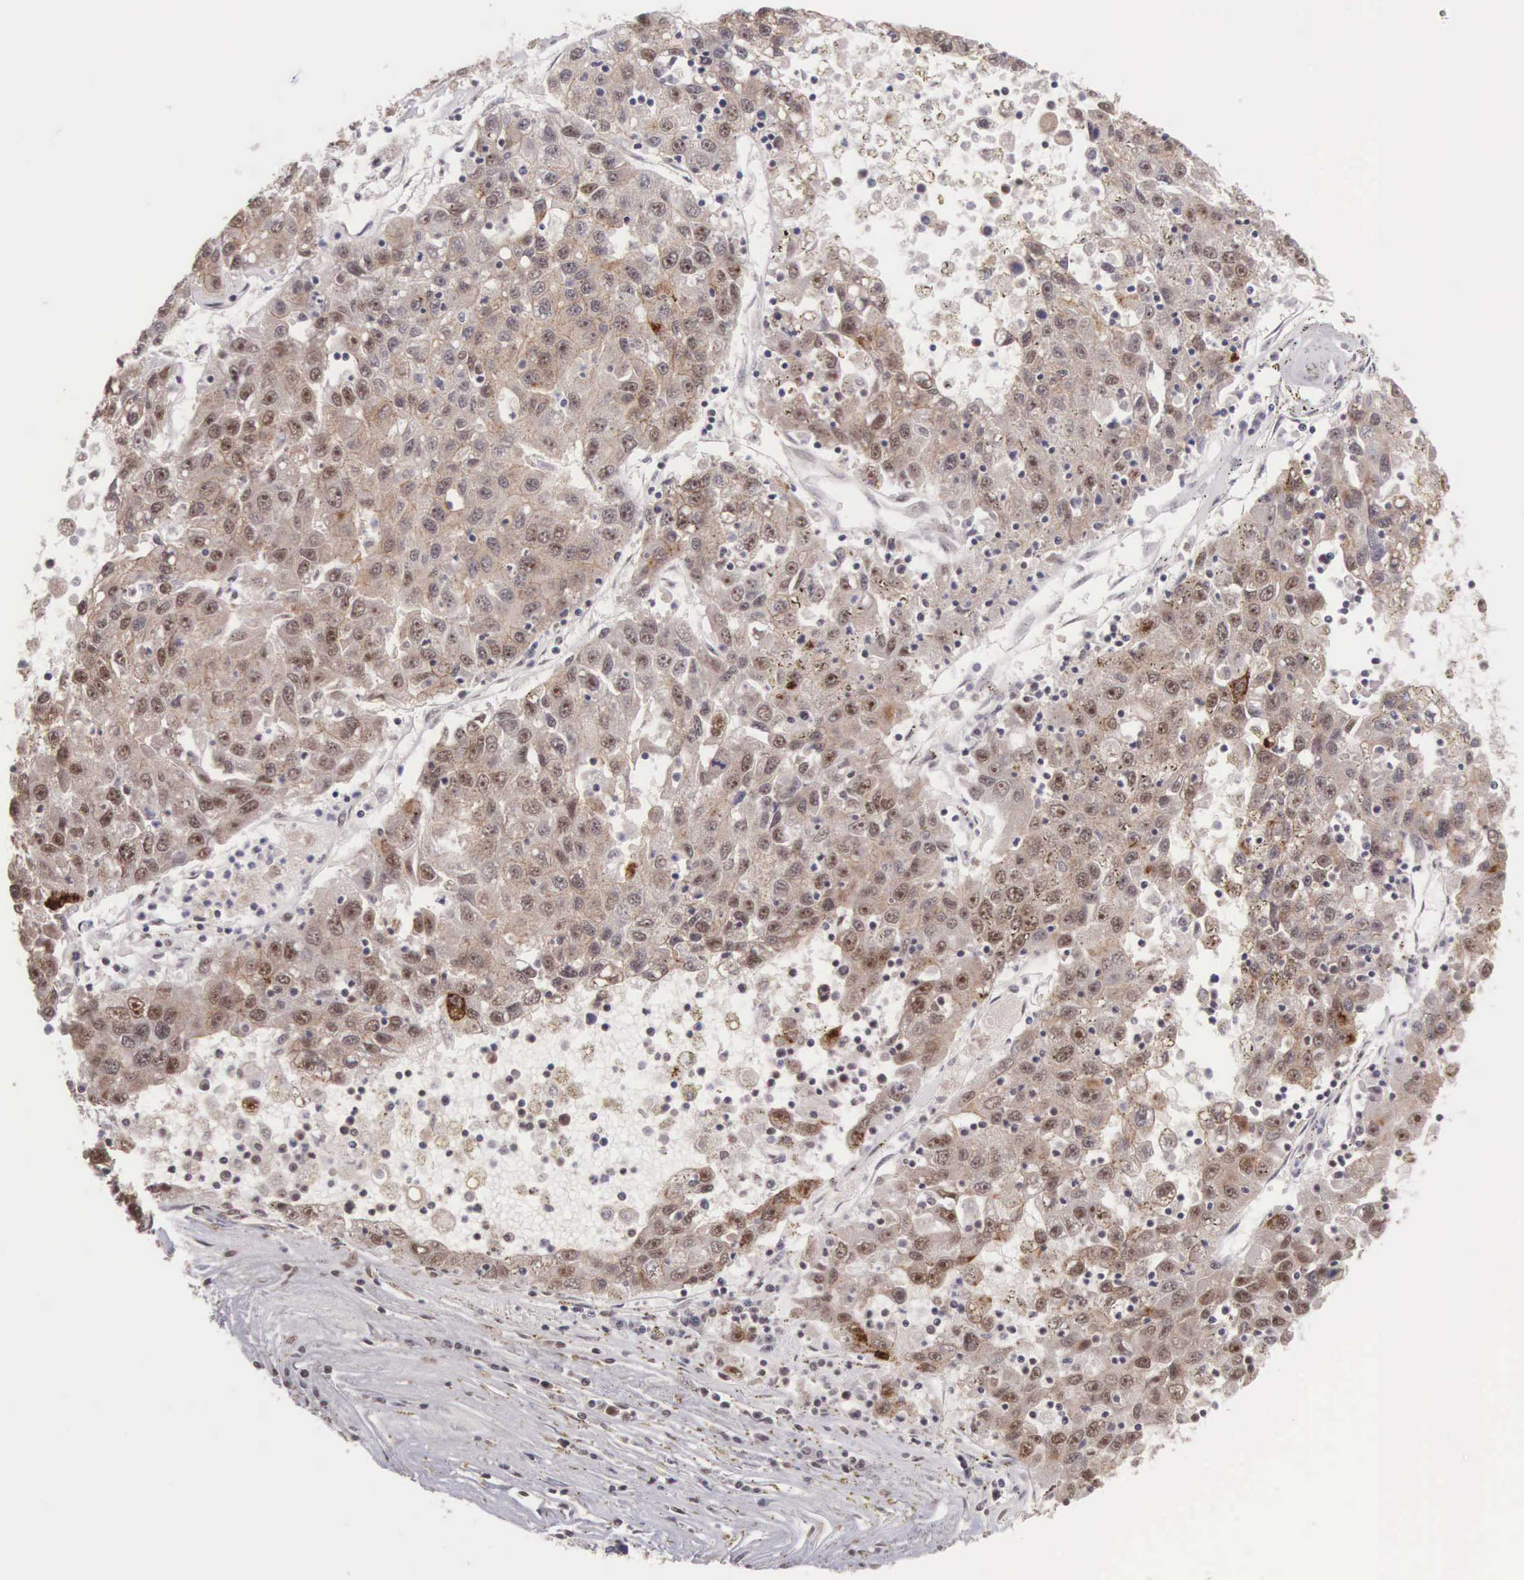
{"staining": {"intensity": "weak", "quantity": "25%-75%", "location": "cytoplasmic/membranous,nuclear"}, "tissue": "liver cancer", "cell_type": "Tumor cells", "image_type": "cancer", "snomed": [{"axis": "morphology", "description": "Carcinoma, Hepatocellular, NOS"}, {"axis": "topography", "description": "Liver"}], "caption": "This is a photomicrograph of immunohistochemistry (IHC) staining of hepatocellular carcinoma (liver), which shows weak expression in the cytoplasmic/membranous and nuclear of tumor cells.", "gene": "POLR2F", "patient": {"sex": "male", "age": 49}}